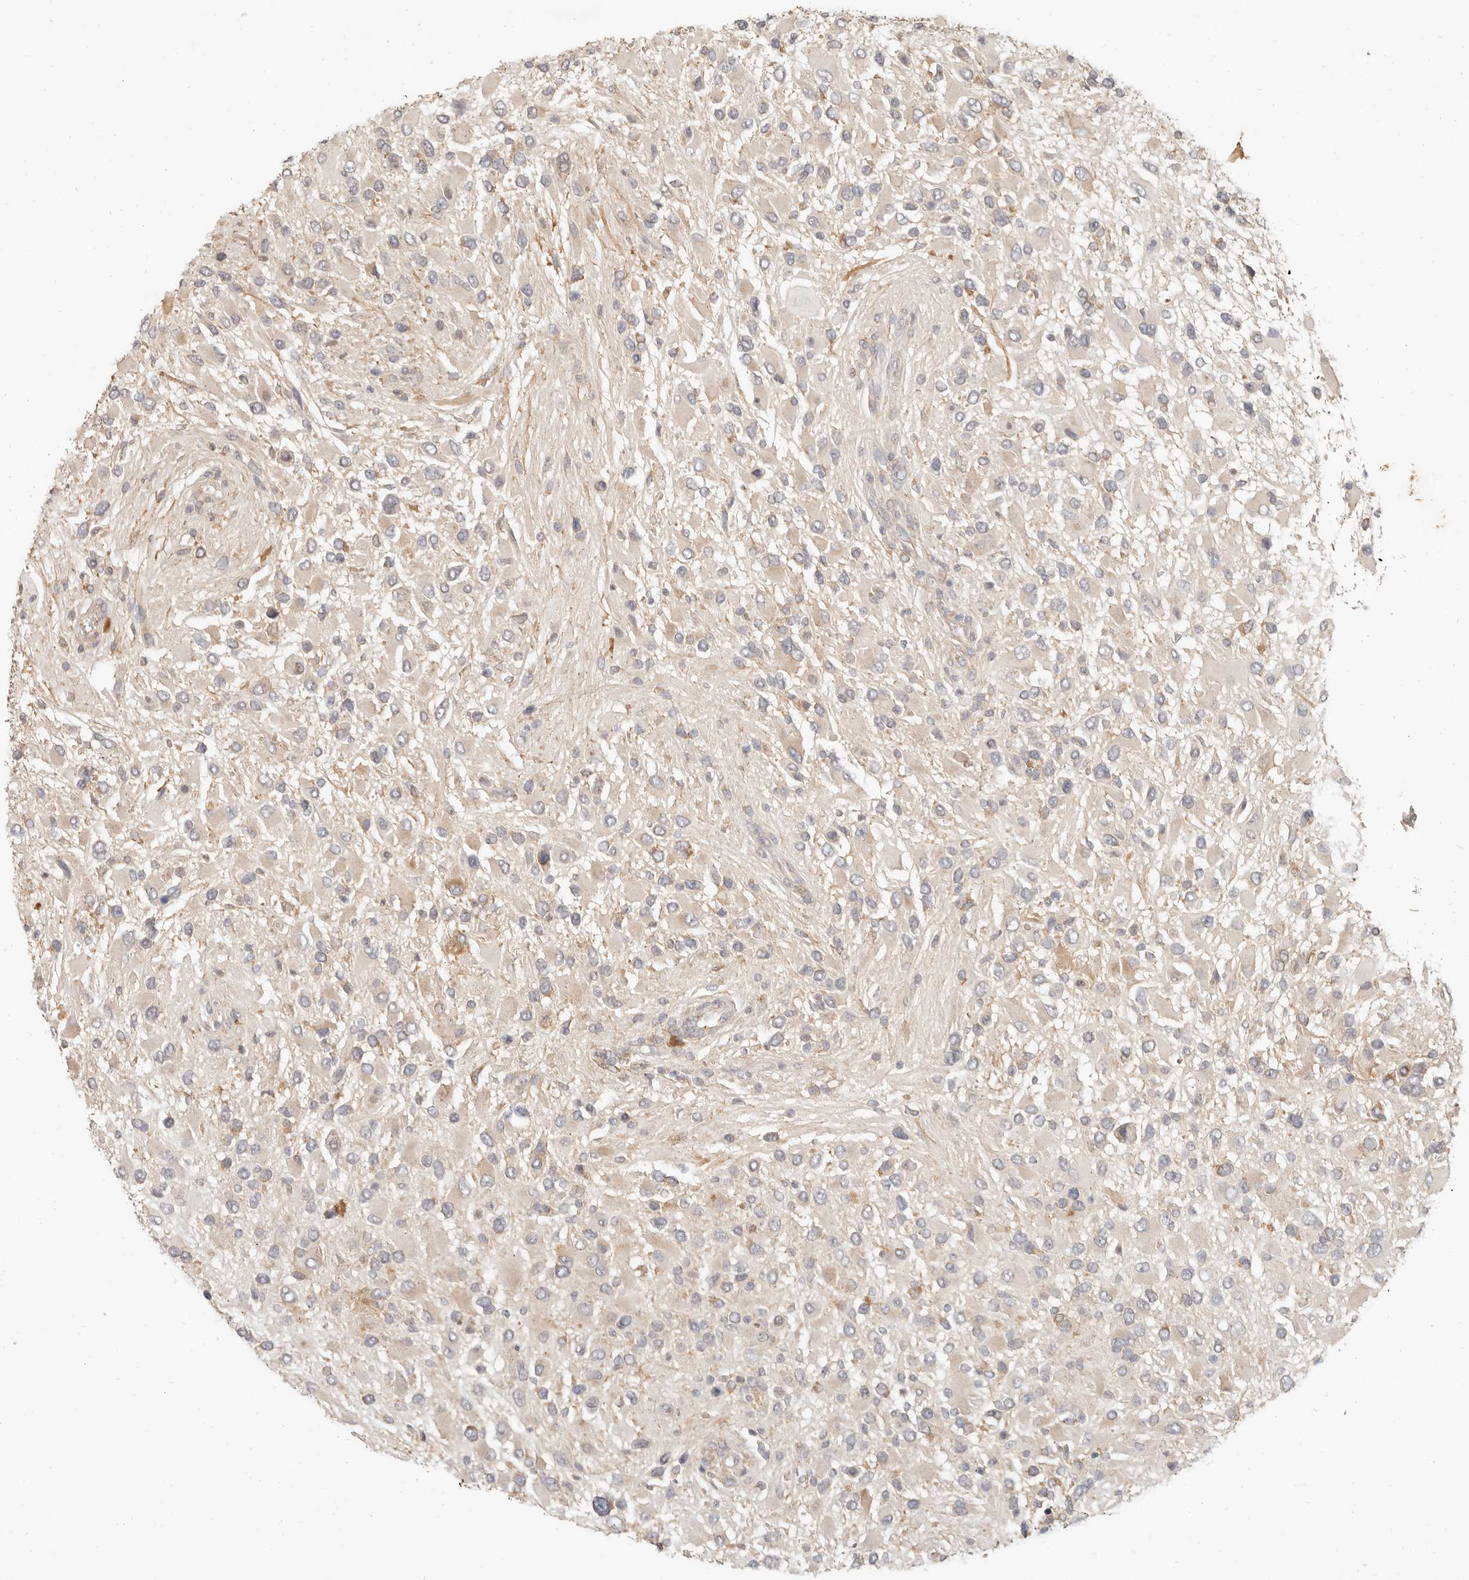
{"staining": {"intensity": "weak", "quantity": "<25%", "location": "cytoplasmic/membranous"}, "tissue": "glioma", "cell_type": "Tumor cells", "image_type": "cancer", "snomed": [{"axis": "morphology", "description": "Glioma, malignant, High grade"}, {"axis": "topography", "description": "Brain"}], "caption": "Photomicrograph shows no protein expression in tumor cells of malignant high-grade glioma tissue.", "gene": "PABPC4", "patient": {"sex": "male", "age": 53}}